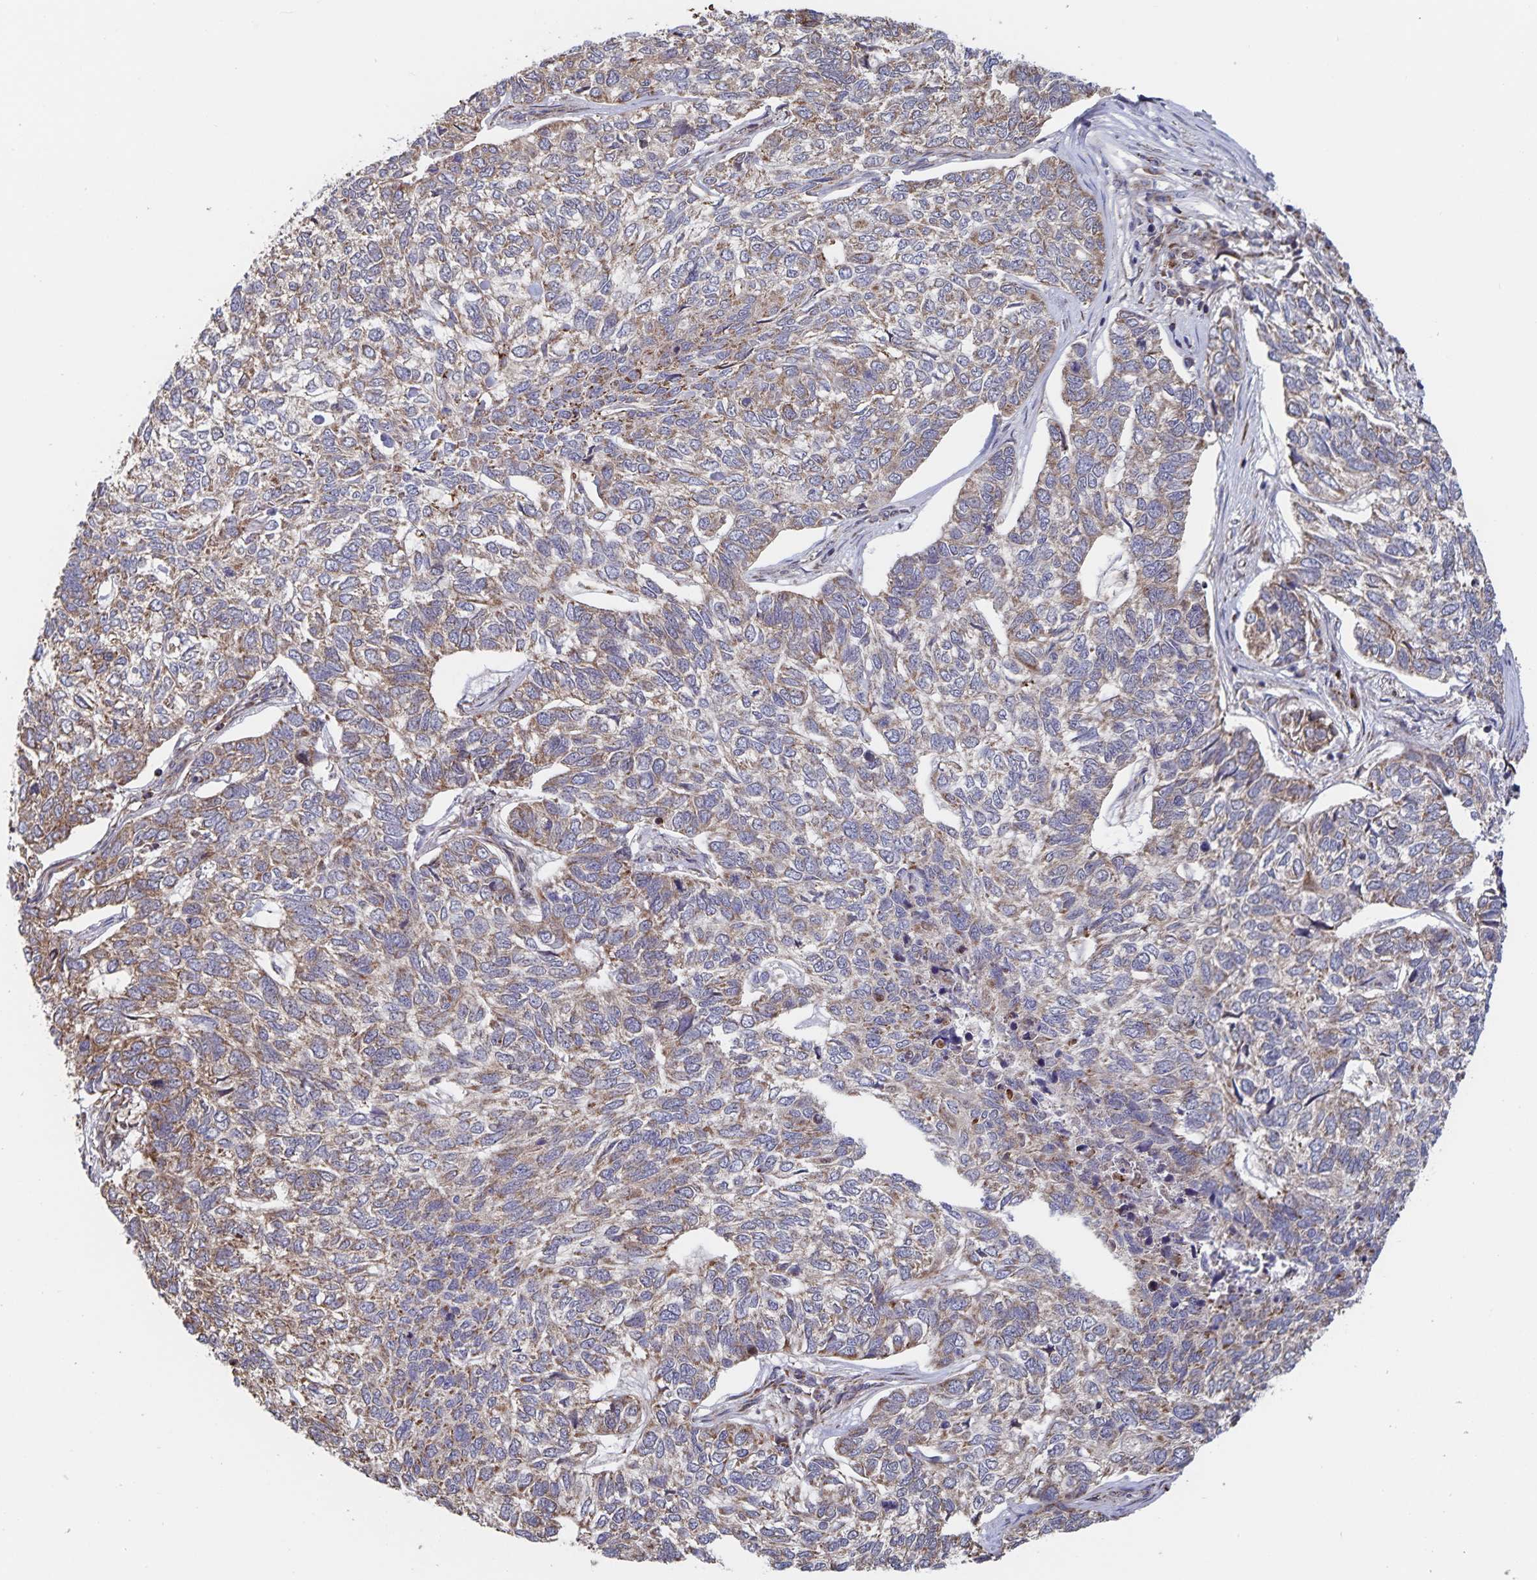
{"staining": {"intensity": "weak", "quantity": ">75%", "location": "cytoplasmic/membranous"}, "tissue": "skin cancer", "cell_type": "Tumor cells", "image_type": "cancer", "snomed": [{"axis": "morphology", "description": "Basal cell carcinoma"}, {"axis": "topography", "description": "Skin"}], "caption": "Protein expression analysis of human skin cancer reveals weak cytoplasmic/membranous positivity in about >75% of tumor cells.", "gene": "ACACA", "patient": {"sex": "female", "age": 65}}